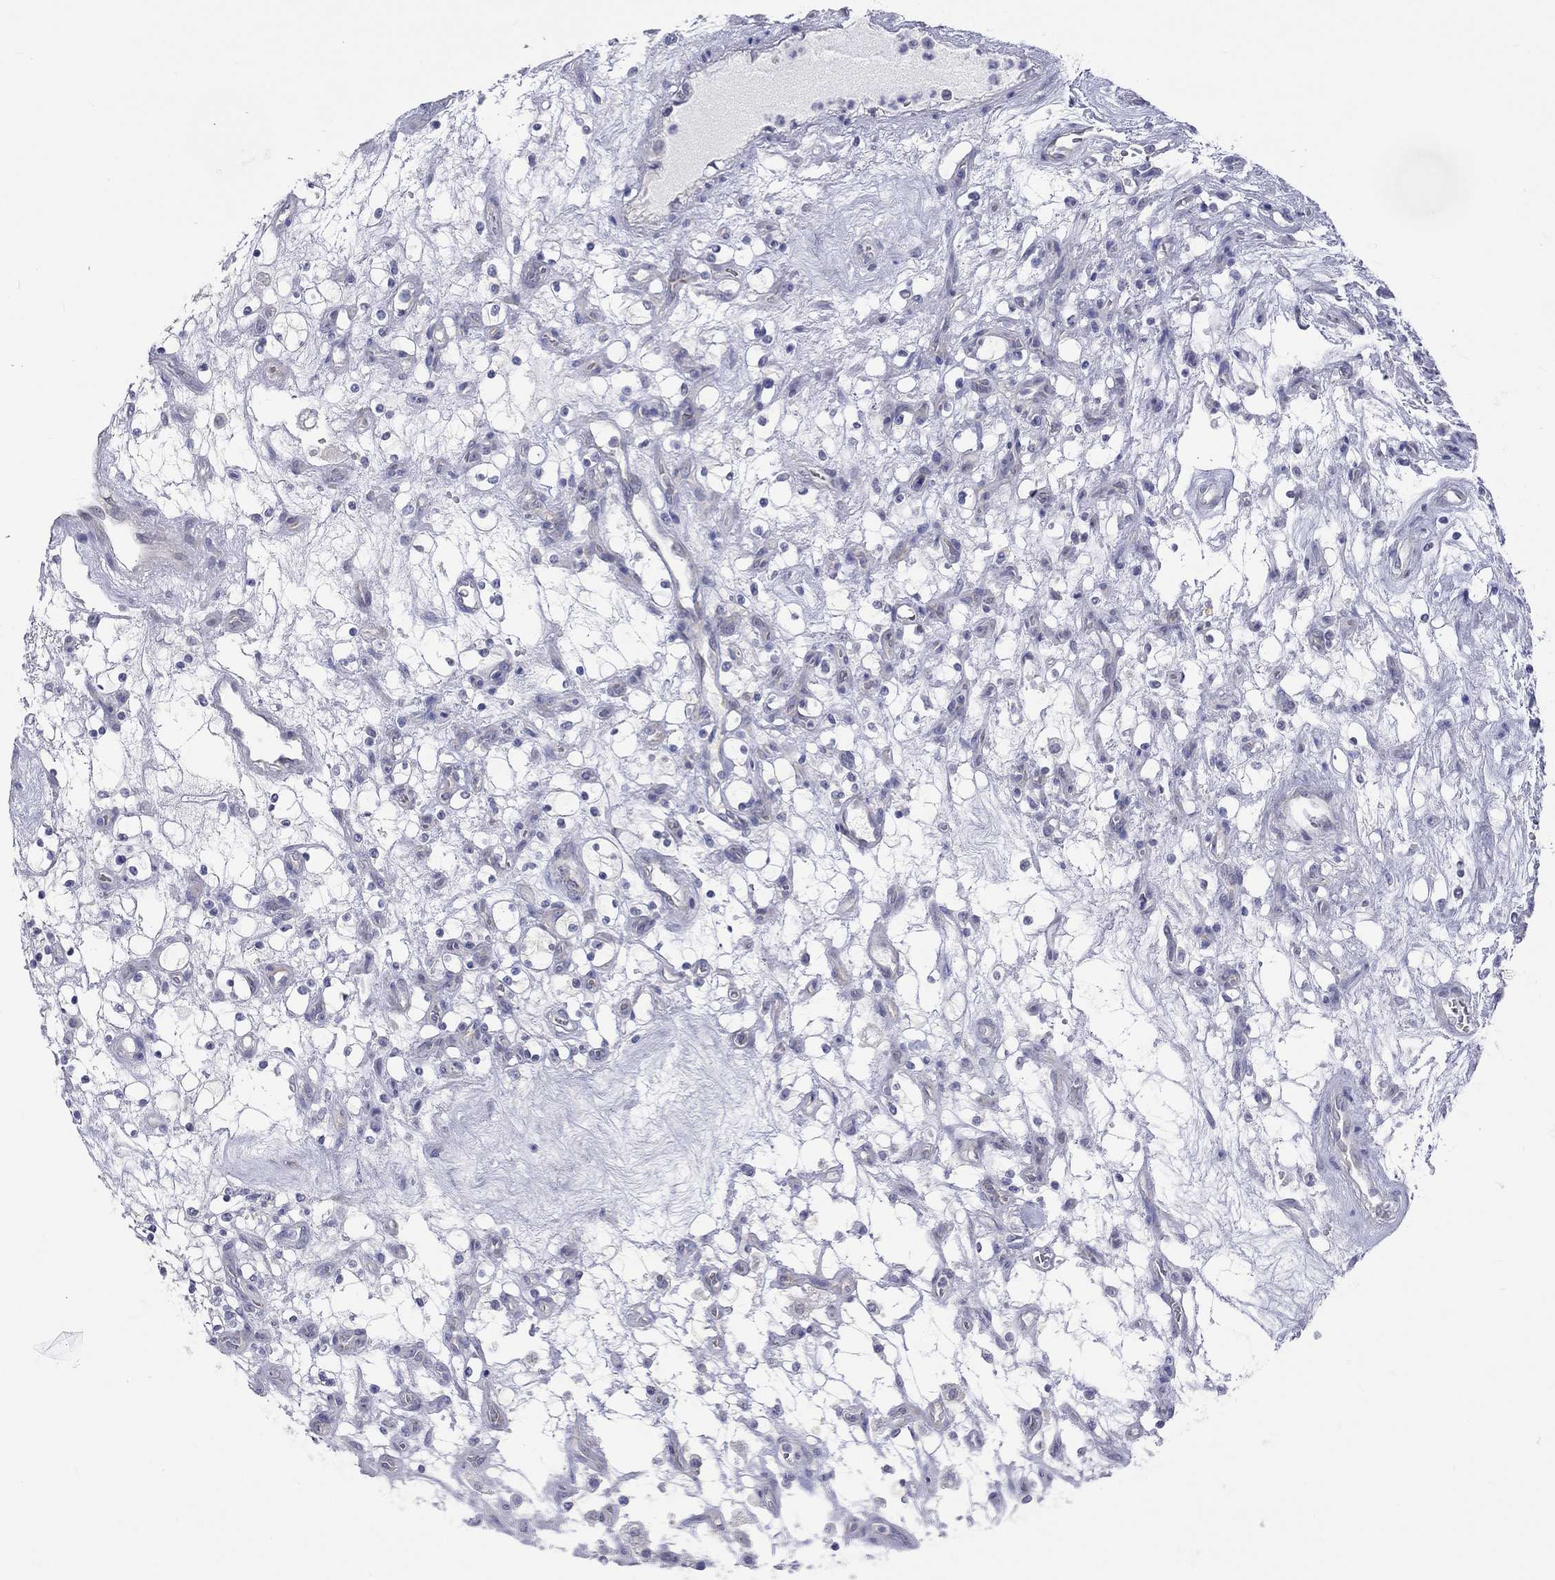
{"staining": {"intensity": "negative", "quantity": "none", "location": "none"}, "tissue": "renal cancer", "cell_type": "Tumor cells", "image_type": "cancer", "snomed": [{"axis": "morphology", "description": "Adenocarcinoma, NOS"}, {"axis": "topography", "description": "Kidney"}], "caption": "Human adenocarcinoma (renal) stained for a protein using immunohistochemistry displays no positivity in tumor cells.", "gene": "CERS1", "patient": {"sex": "female", "age": 69}}